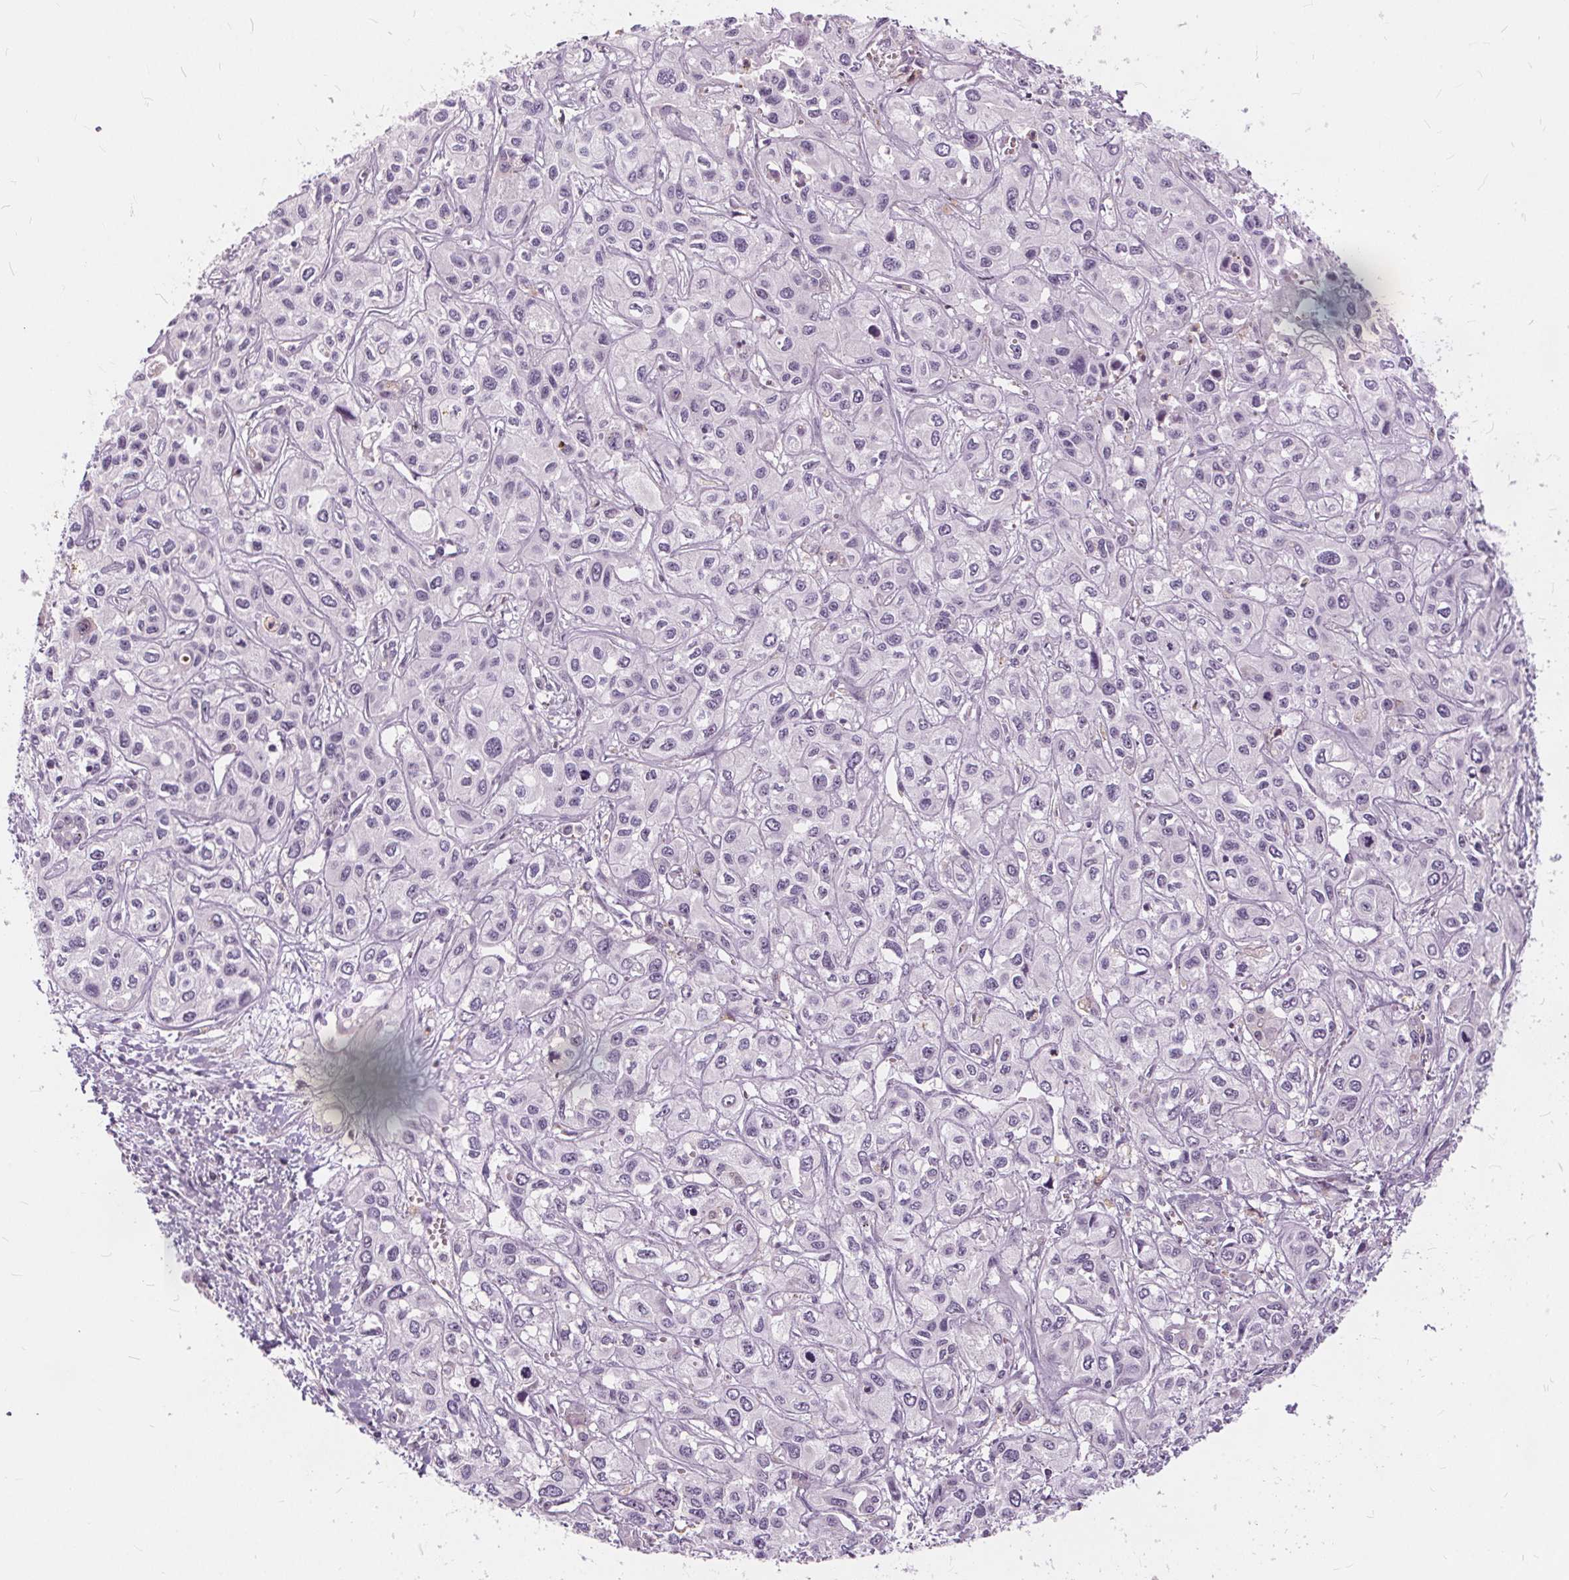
{"staining": {"intensity": "negative", "quantity": "none", "location": "none"}, "tissue": "liver cancer", "cell_type": "Tumor cells", "image_type": "cancer", "snomed": [{"axis": "morphology", "description": "Cholangiocarcinoma"}, {"axis": "topography", "description": "Liver"}], "caption": "This is a micrograph of immunohistochemistry staining of liver cholangiocarcinoma, which shows no expression in tumor cells.", "gene": "HAAO", "patient": {"sex": "female", "age": 66}}